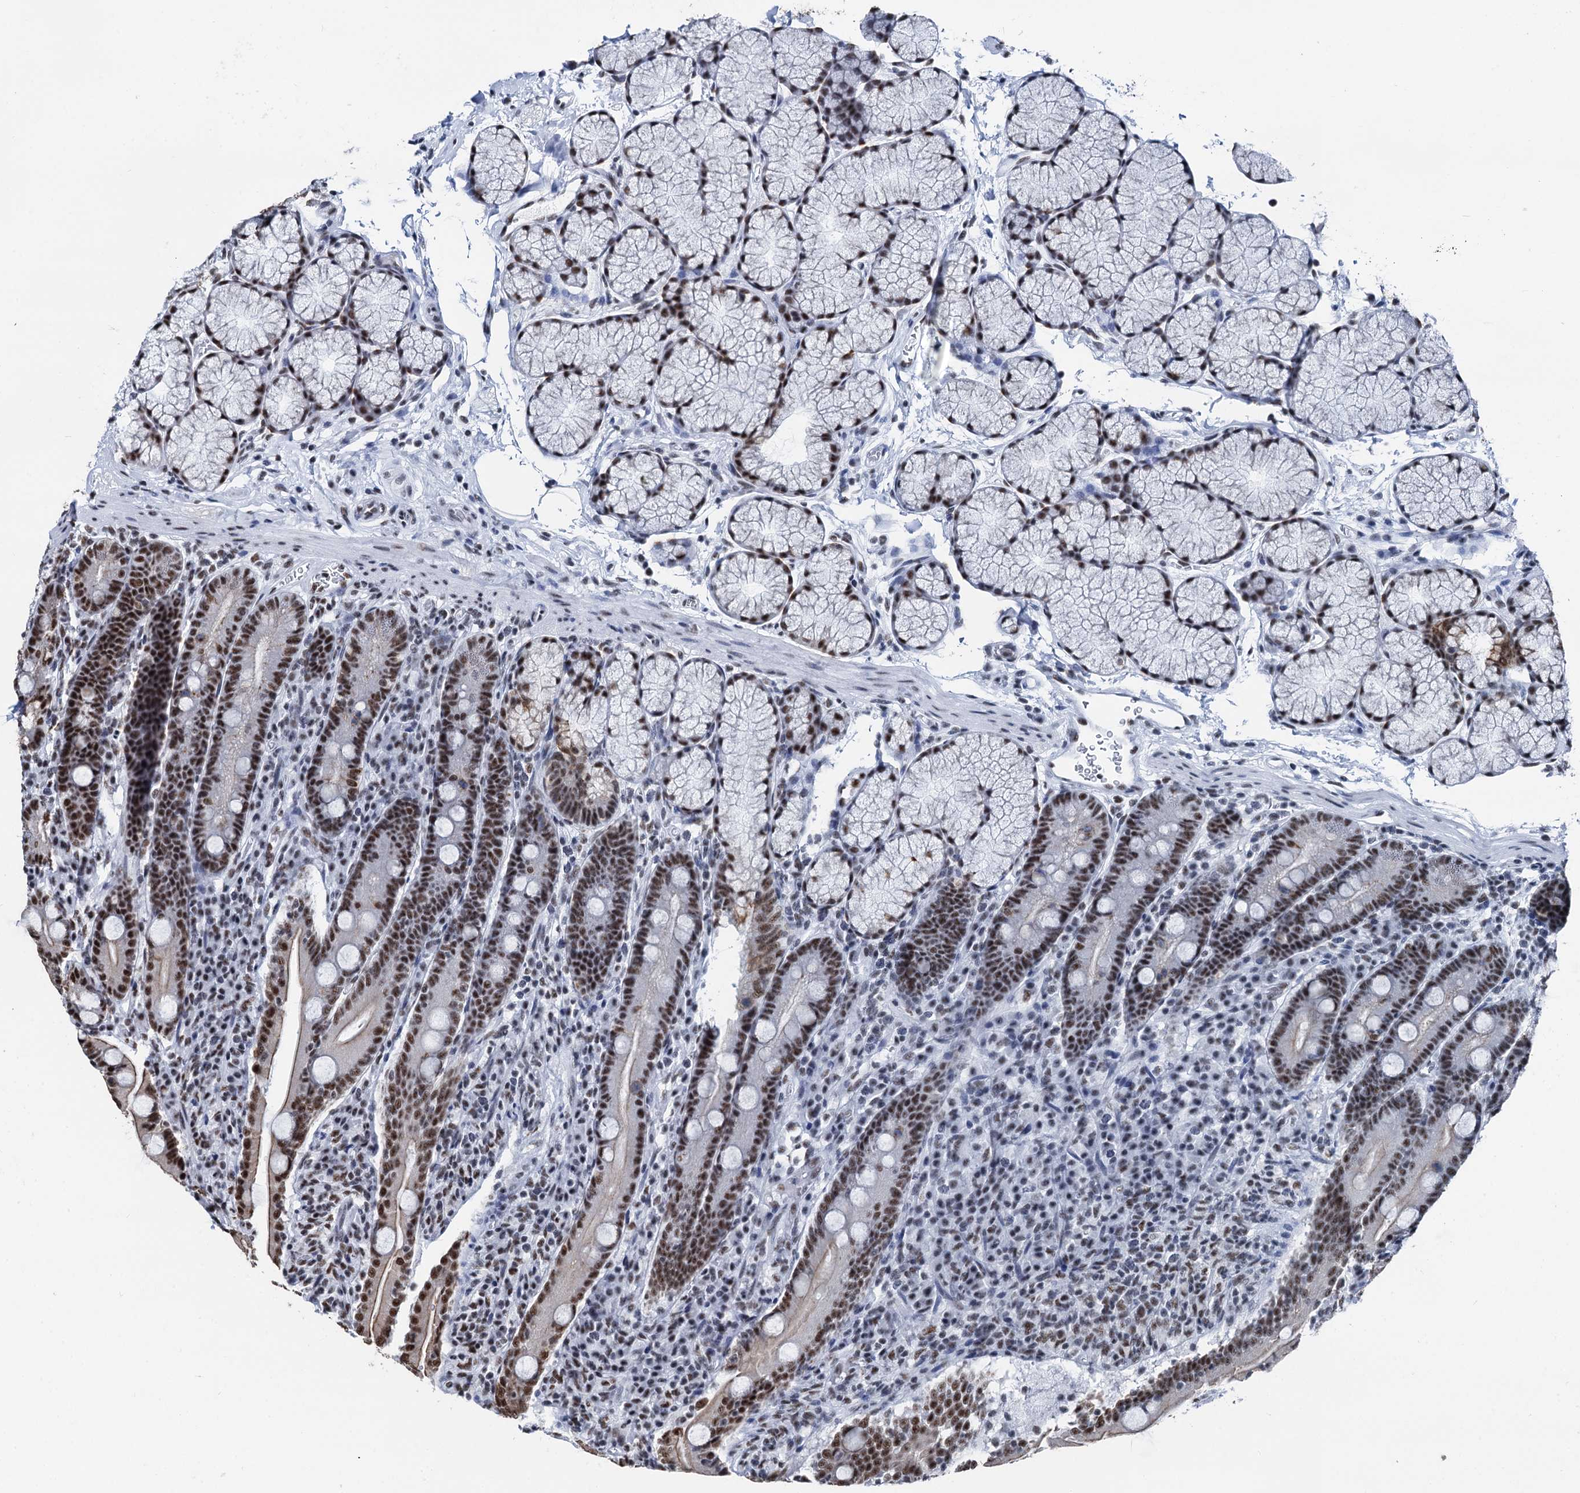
{"staining": {"intensity": "strong", "quantity": ">75%", "location": "nuclear"}, "tissue": "duodenum", "cell_type": "Glandular cells", "image_type": "normal", "snomed": [{"axis": "morphology", "description": "Normal tissue, NOS"}, {"axis": "topography", "description": "Duodenum"}], "caption": "Immunohistochemical staining of unremarkable human duodenum displays high levels of strong nuclear staining in about >75% of glandular cells.", "gene": "DDX23", "patient": {"sex": "male", "age": 35}}